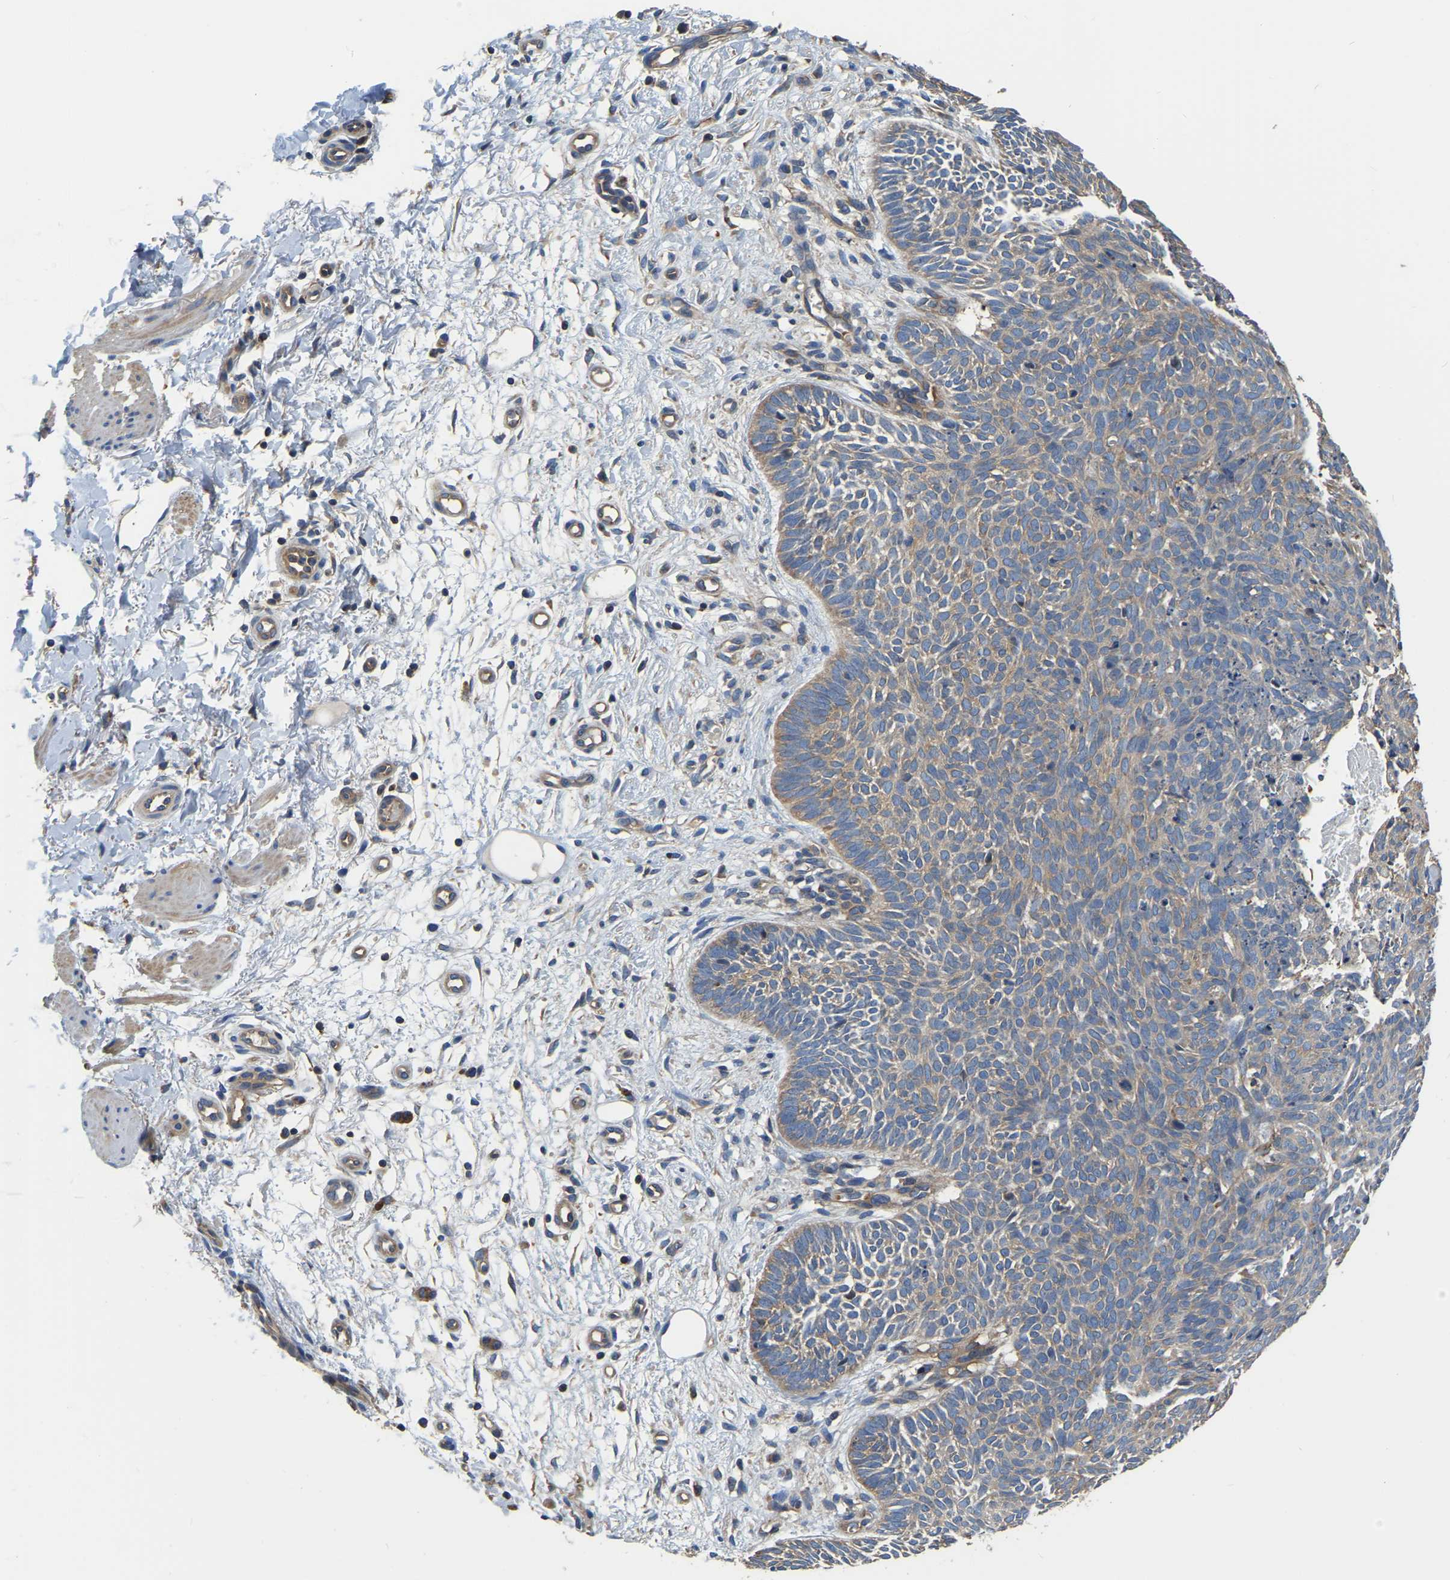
{"staining": {"intensity": "weak", "quantity": ">75%", "location": "cytoplasmic/membranous"}, "tissue": "skin cancer", "cell_type": "Tumor cells", "image_type": "cancer", "snomed": [{"axis": "morphology", "description": "Basal cell carcinoma"}, {"axis": "topography", "description": "Skin"}], "caption": "Brown immunohistochemical staining in human basal cell carcinoma (skin) reveals weak cytoplasmic/membranous positivity in approximately >75% of tumor cells.", "gene": "GARS1", "patient": {"sex": "male", "age": 60}}